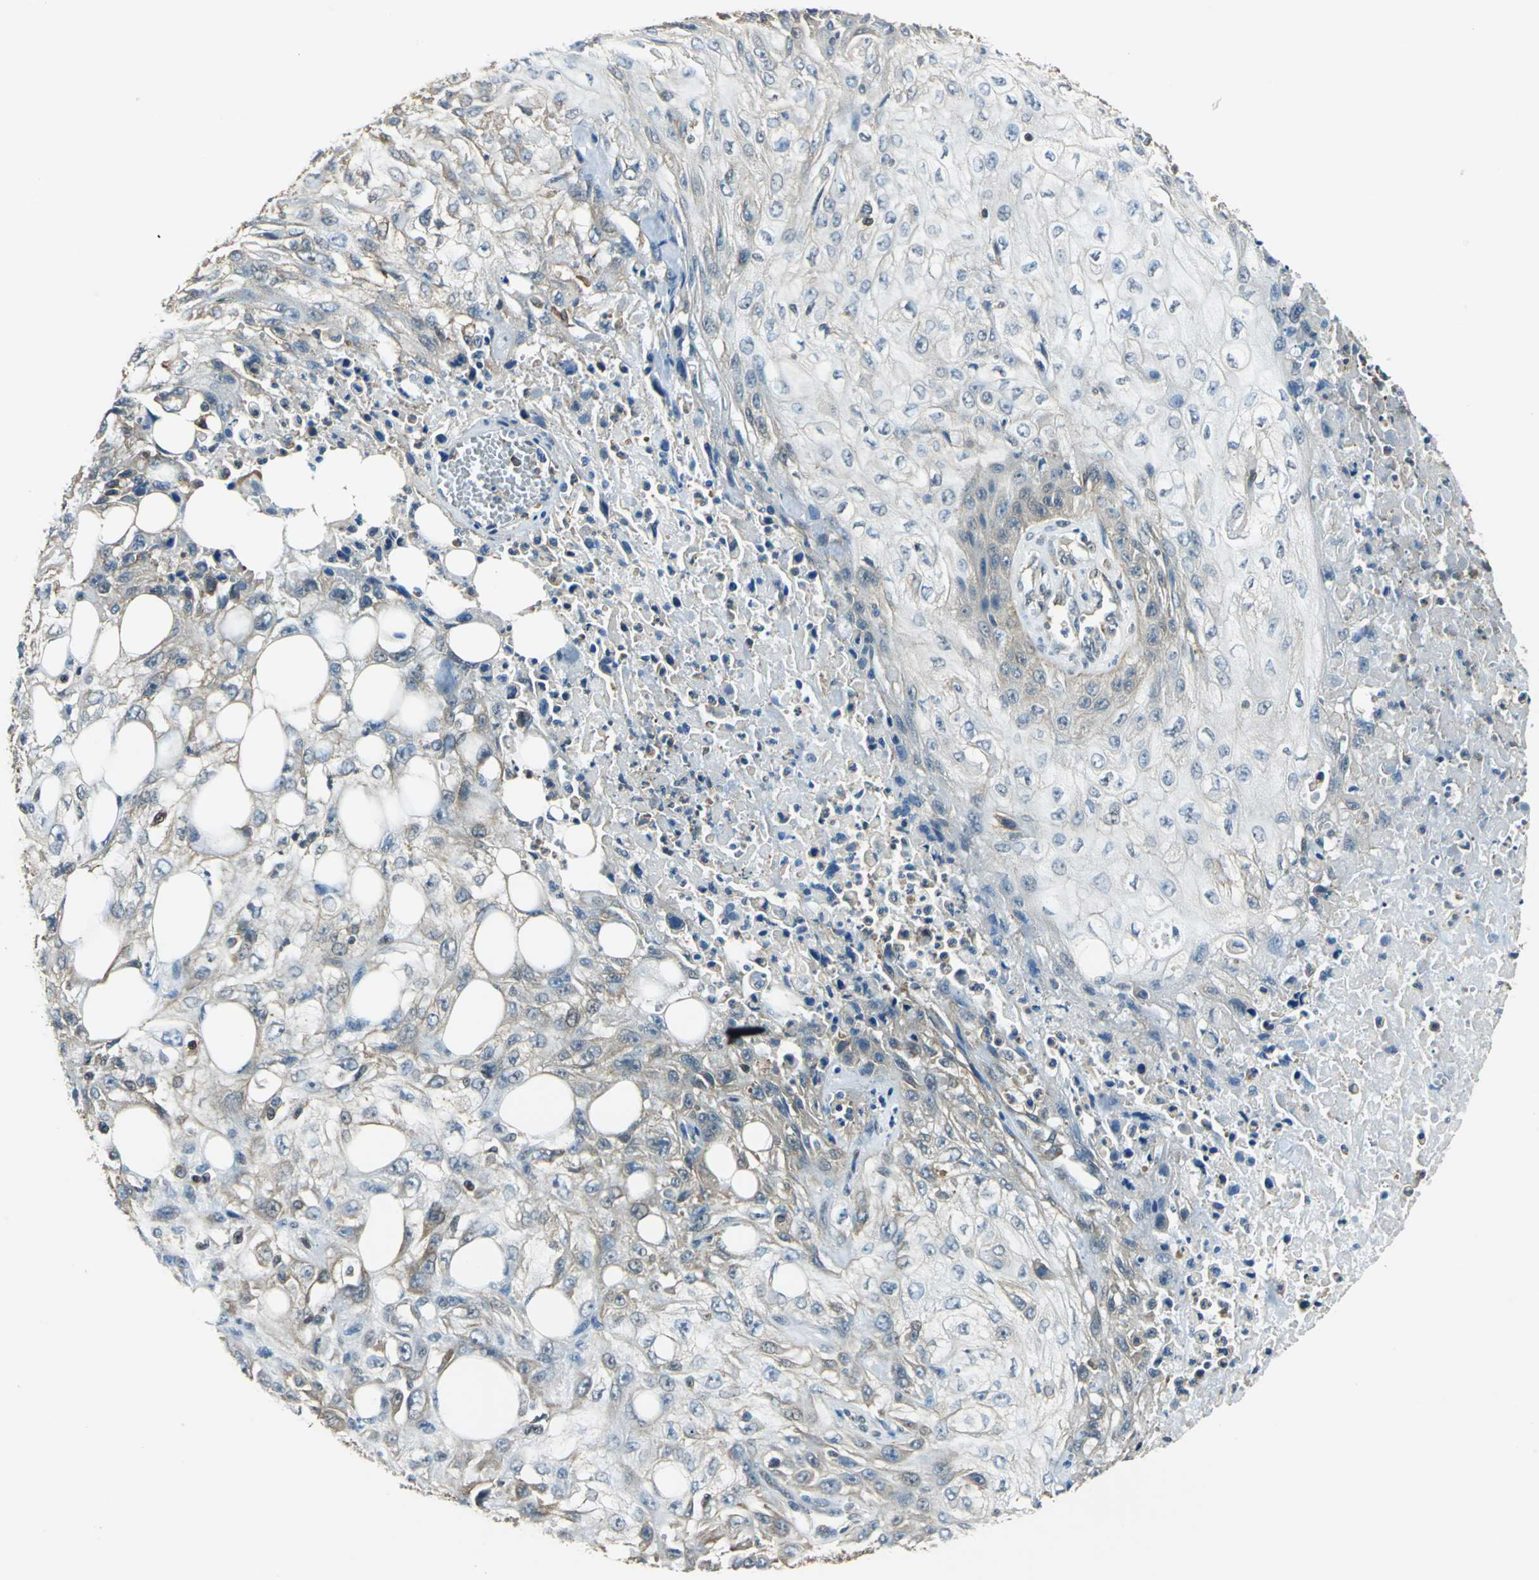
{"staining": {"intensity": "weak", "quantity": "<25%", "location": "cytoplasmic/membranous"}, "tissue": "skin cancer", "cell_type": "Tumor cells", "image_type": "cancer", "snomed": [{"axis": "morphology", "description": "Squamous cell carcinoma, NOS"}, {"axis": "topography", "description": "Skin"}], "caption": "Histopathology image shows no significant protein expression in tumor cells of skin cancer.", "gene": "ARPC3", "patient": {"sex": "male", "age": 75}}